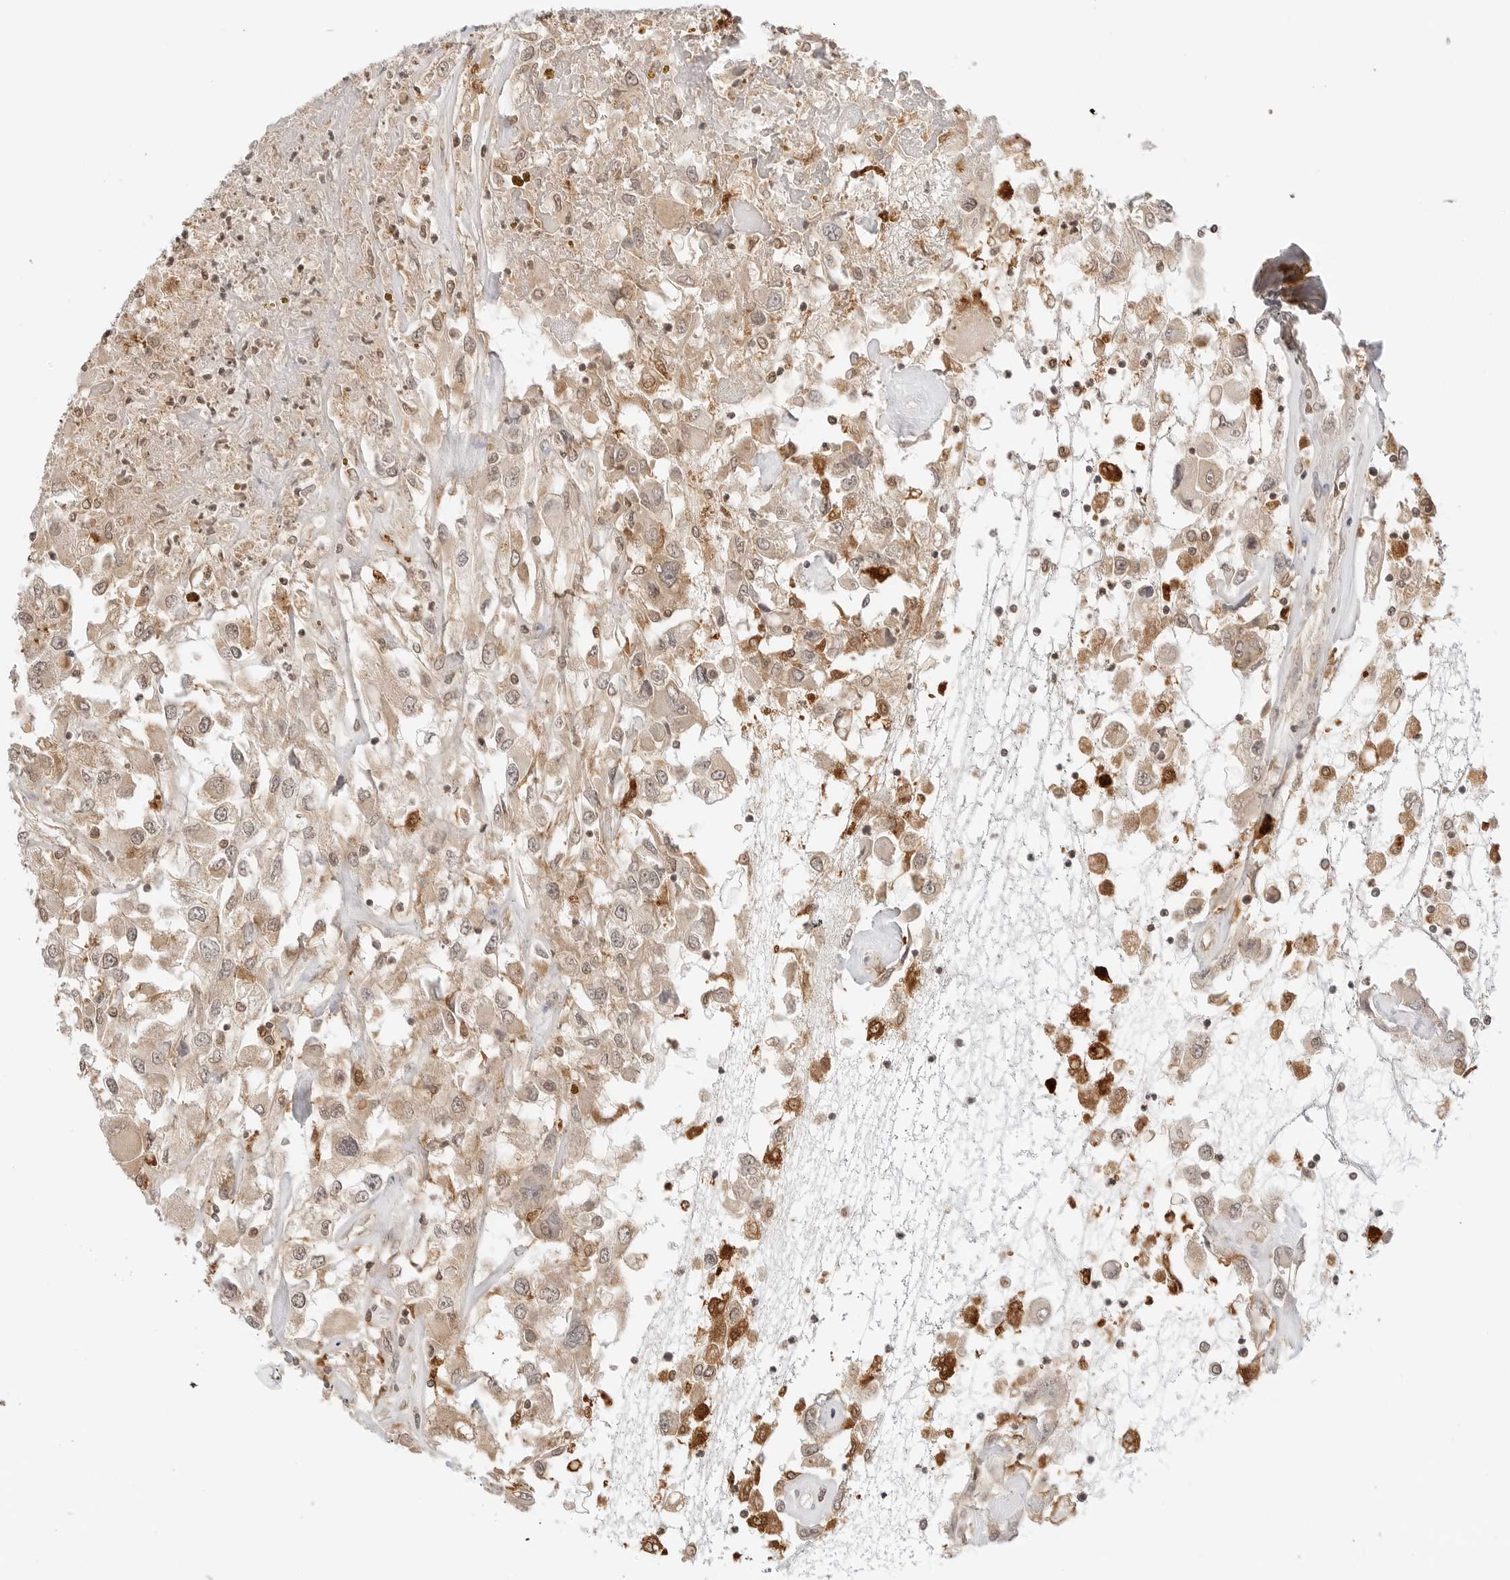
{"staining": {"intensity": "weak", "quantity": ">75%", "location": "cytoplasmic/membranous"}, "tissue": "renal cancer", "cell_type": "Tumor cells", "image_type": "cancer", "snomed": [{"axis": "morphology", "description": "Adenocarcinoma, NOS"}, {"axis": "topography", "description": "Kidney"}], "caption": "Immunohistochemistry (IHC) (DAB) staining of human adenocarcinoma (renal) exhibits weak cytoplasmic/membranous protein staining in approximately >75% of tumor cells.", "gene": "EPHA1", "patient": {"sex": "female", "age": 52}}